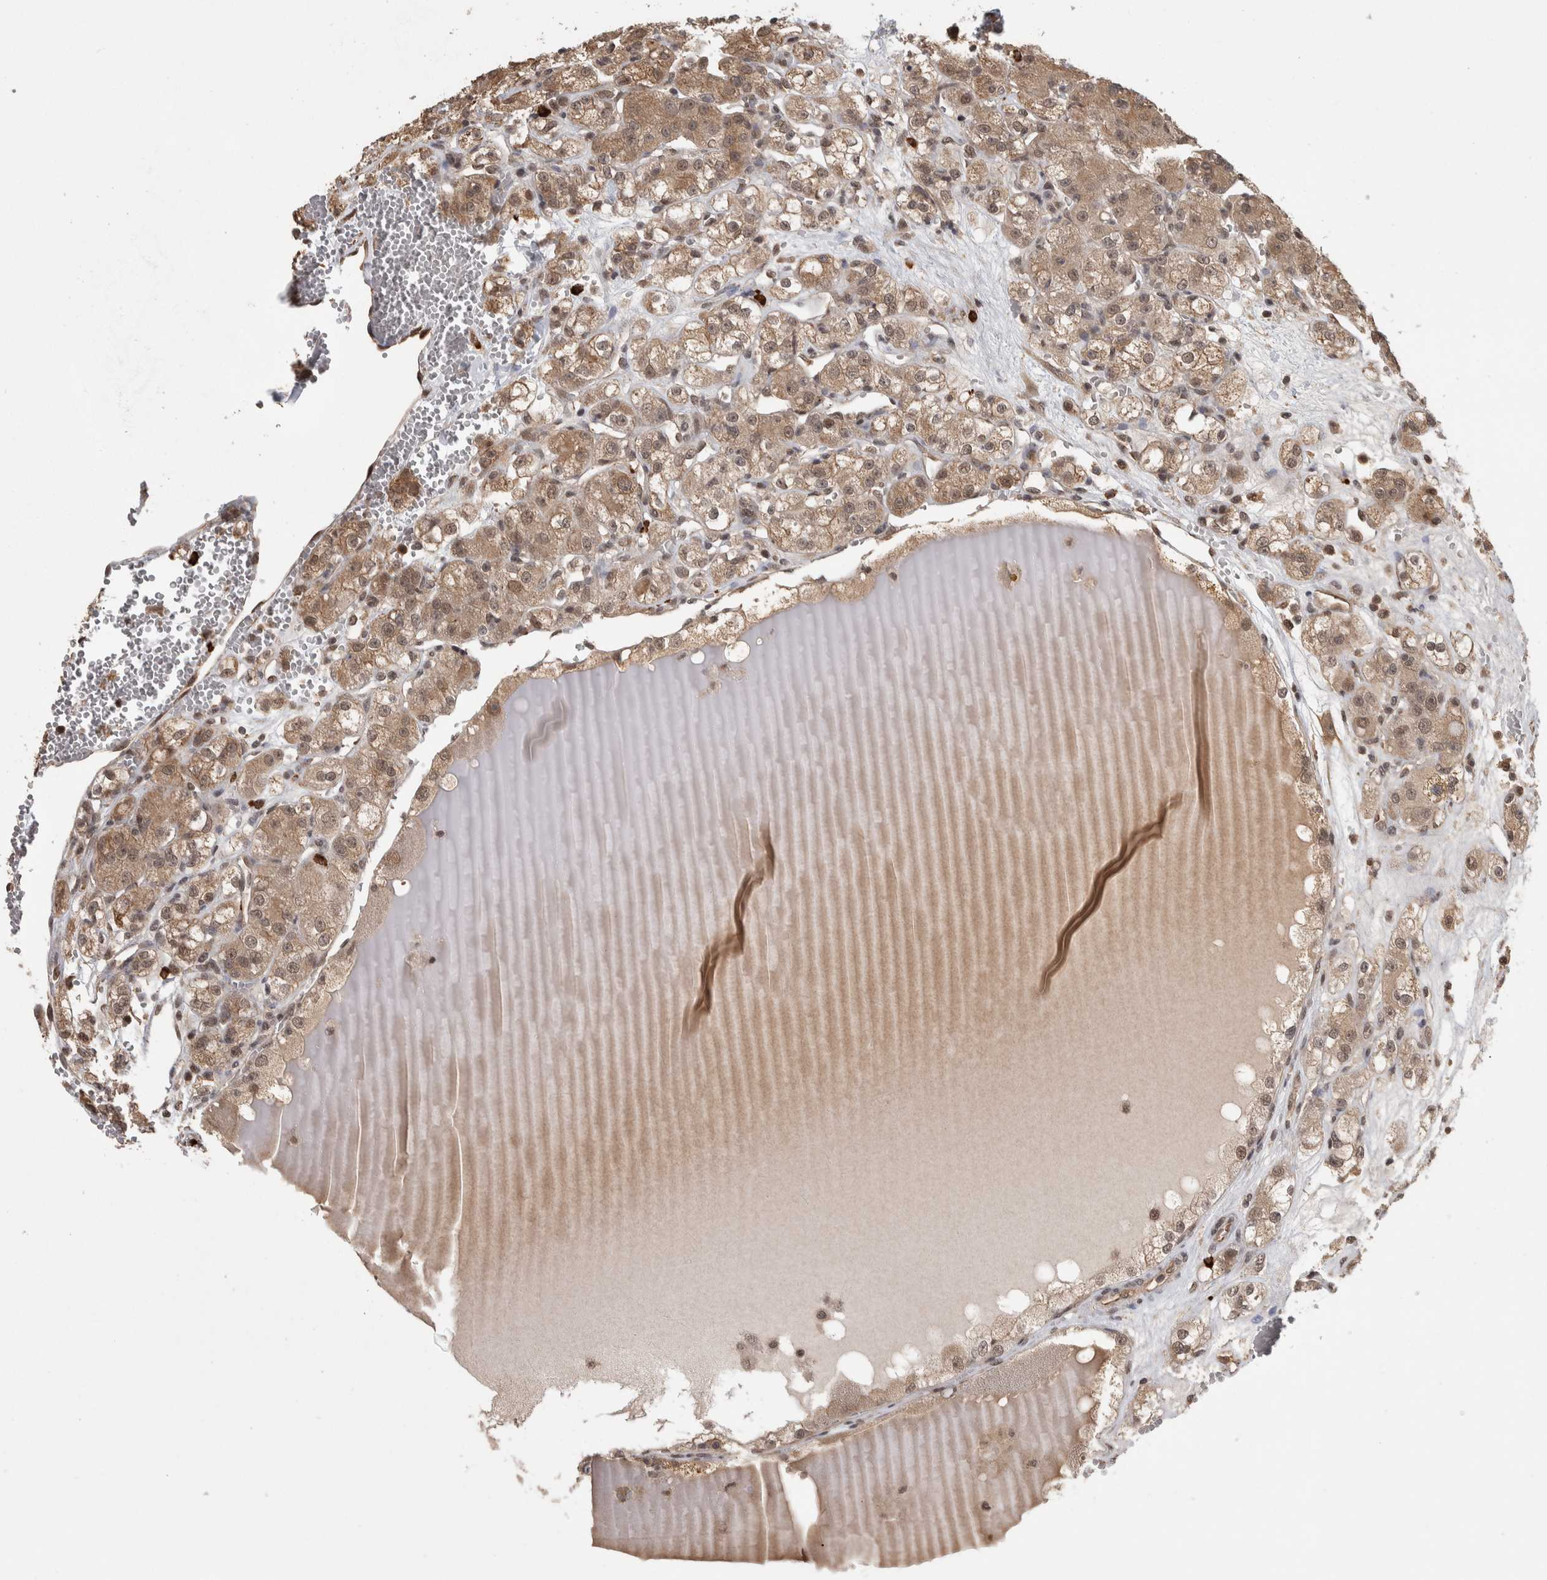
{"staining": {"intensity": "moderate", "quantity": ">75%", "location": "cytoplasmic/membranous,nuclear"}, "tissue": "renal cancer", "cell_type": "Tumor cells", "image_type": "cancer", "snomed": [{"axis": "morphology", "description": "Normal tissue, NOS"}, {"axis": "morphology", "description": "Adenocarcinoma, NOS"}, {"axis": "topography", "description": "Kidney"}], "caption": "Renal adenocarcinoma was stained to show a protein in brown. There is medium levels of moderate cytoplasmic/membranous and nuclear positivity in about >75% of tumor cells.", "gene": "ZNF592", "patient": {"sex": "male", "age": 61}}